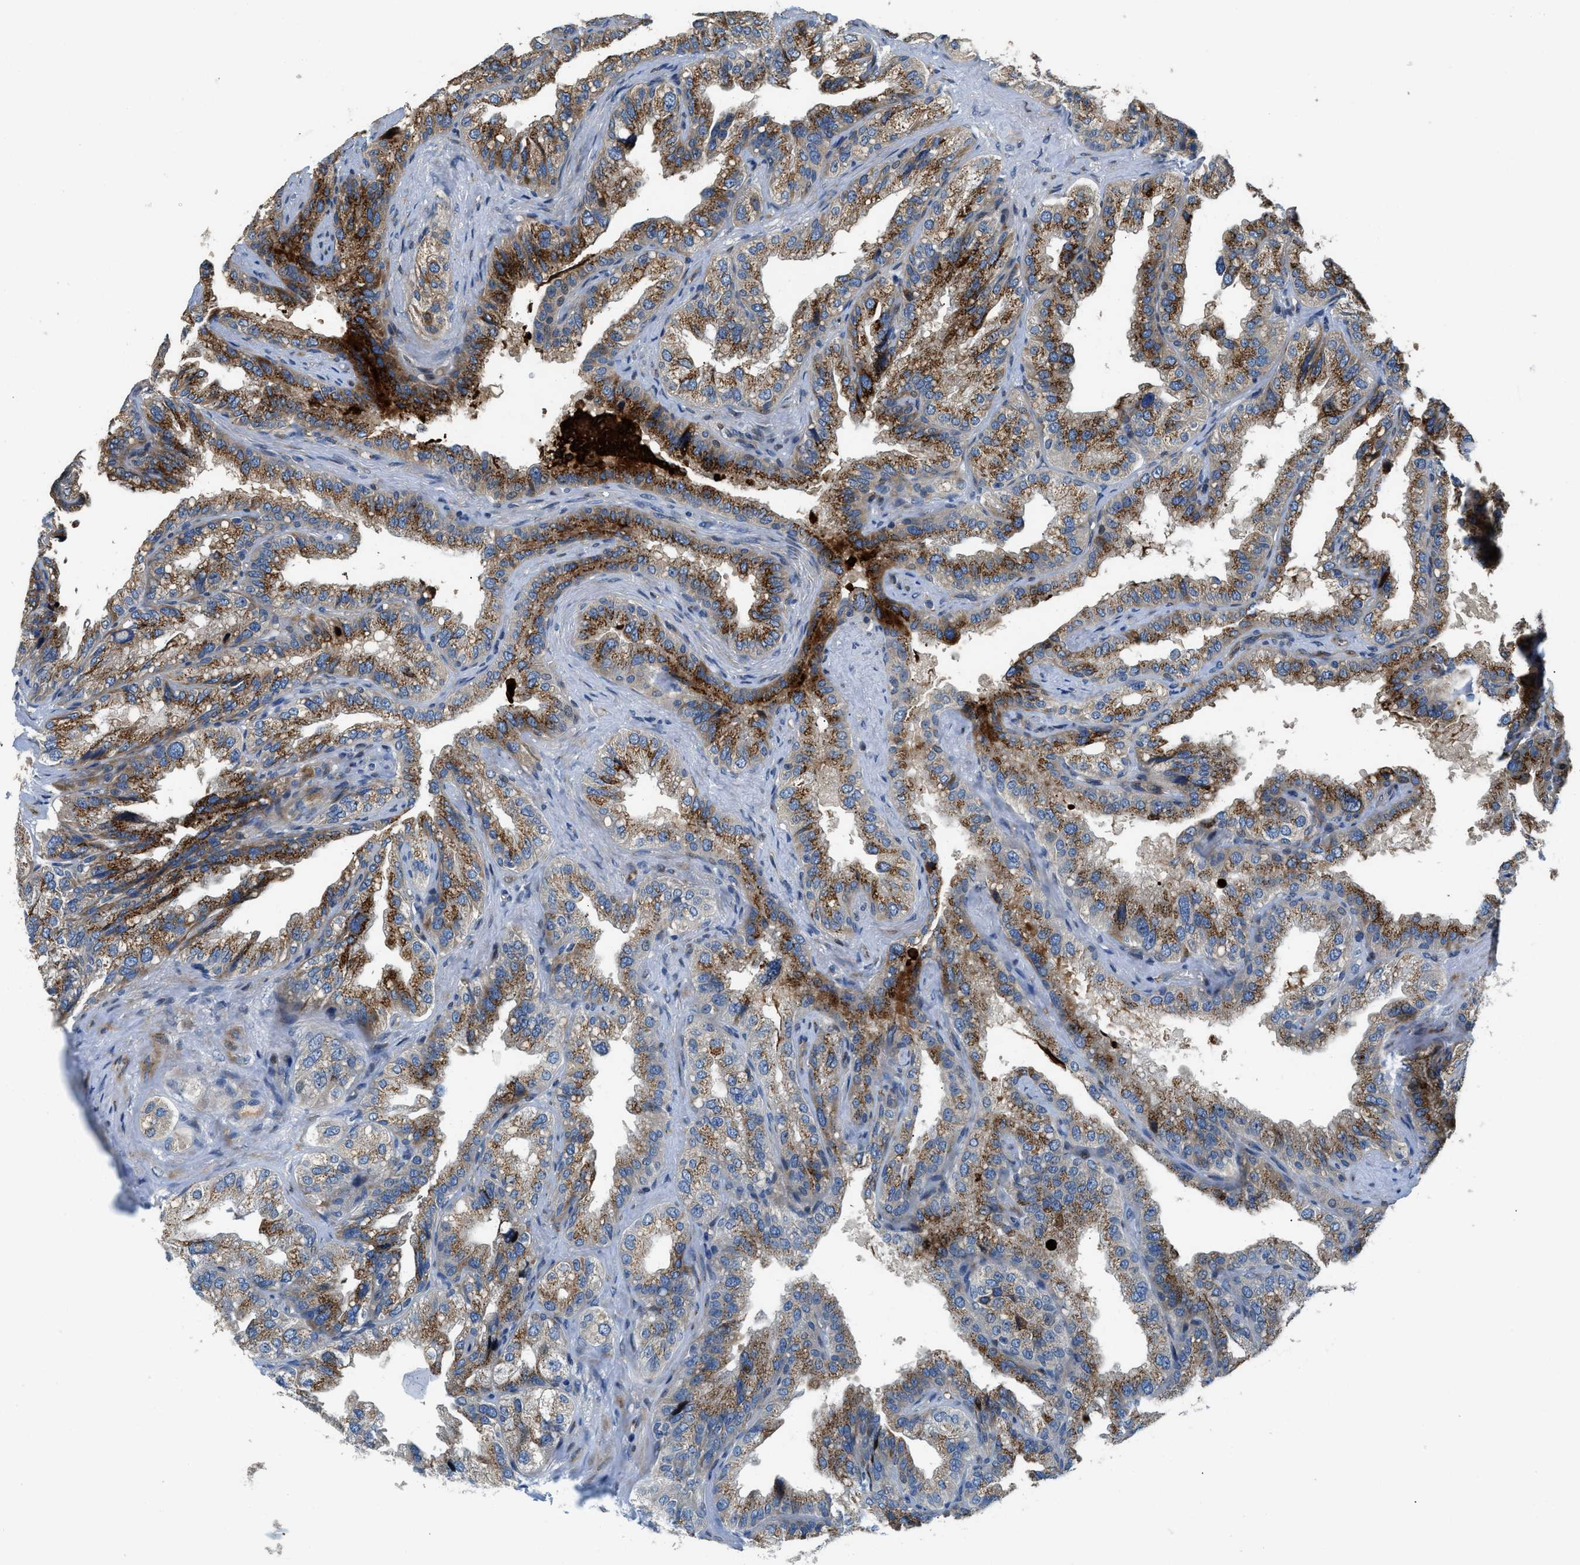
{"staining": {"intensity": "strong", "quantity": ">75%", "location": "cytoplasmic/membranous"}, "tissue": "seminal vesicle", "cell_type": "Glandular cells", "image_type": "normal", "snomed": [{"axis": "morphology", "description": "Normal tissue, NOS"}, {"axis": "topography", "description": "Seminal veicle"}], "caption": "Immunohistochemical staining of normal seminal vesicle exhibits strong cytoplasmic/membranous protein expression in about >75% of glandular cells. The protein of interest is shown in brown color, while the nuclei are stained blue.", "gene": "FUT8", "patient": {"sex": "male", "age": 68}}